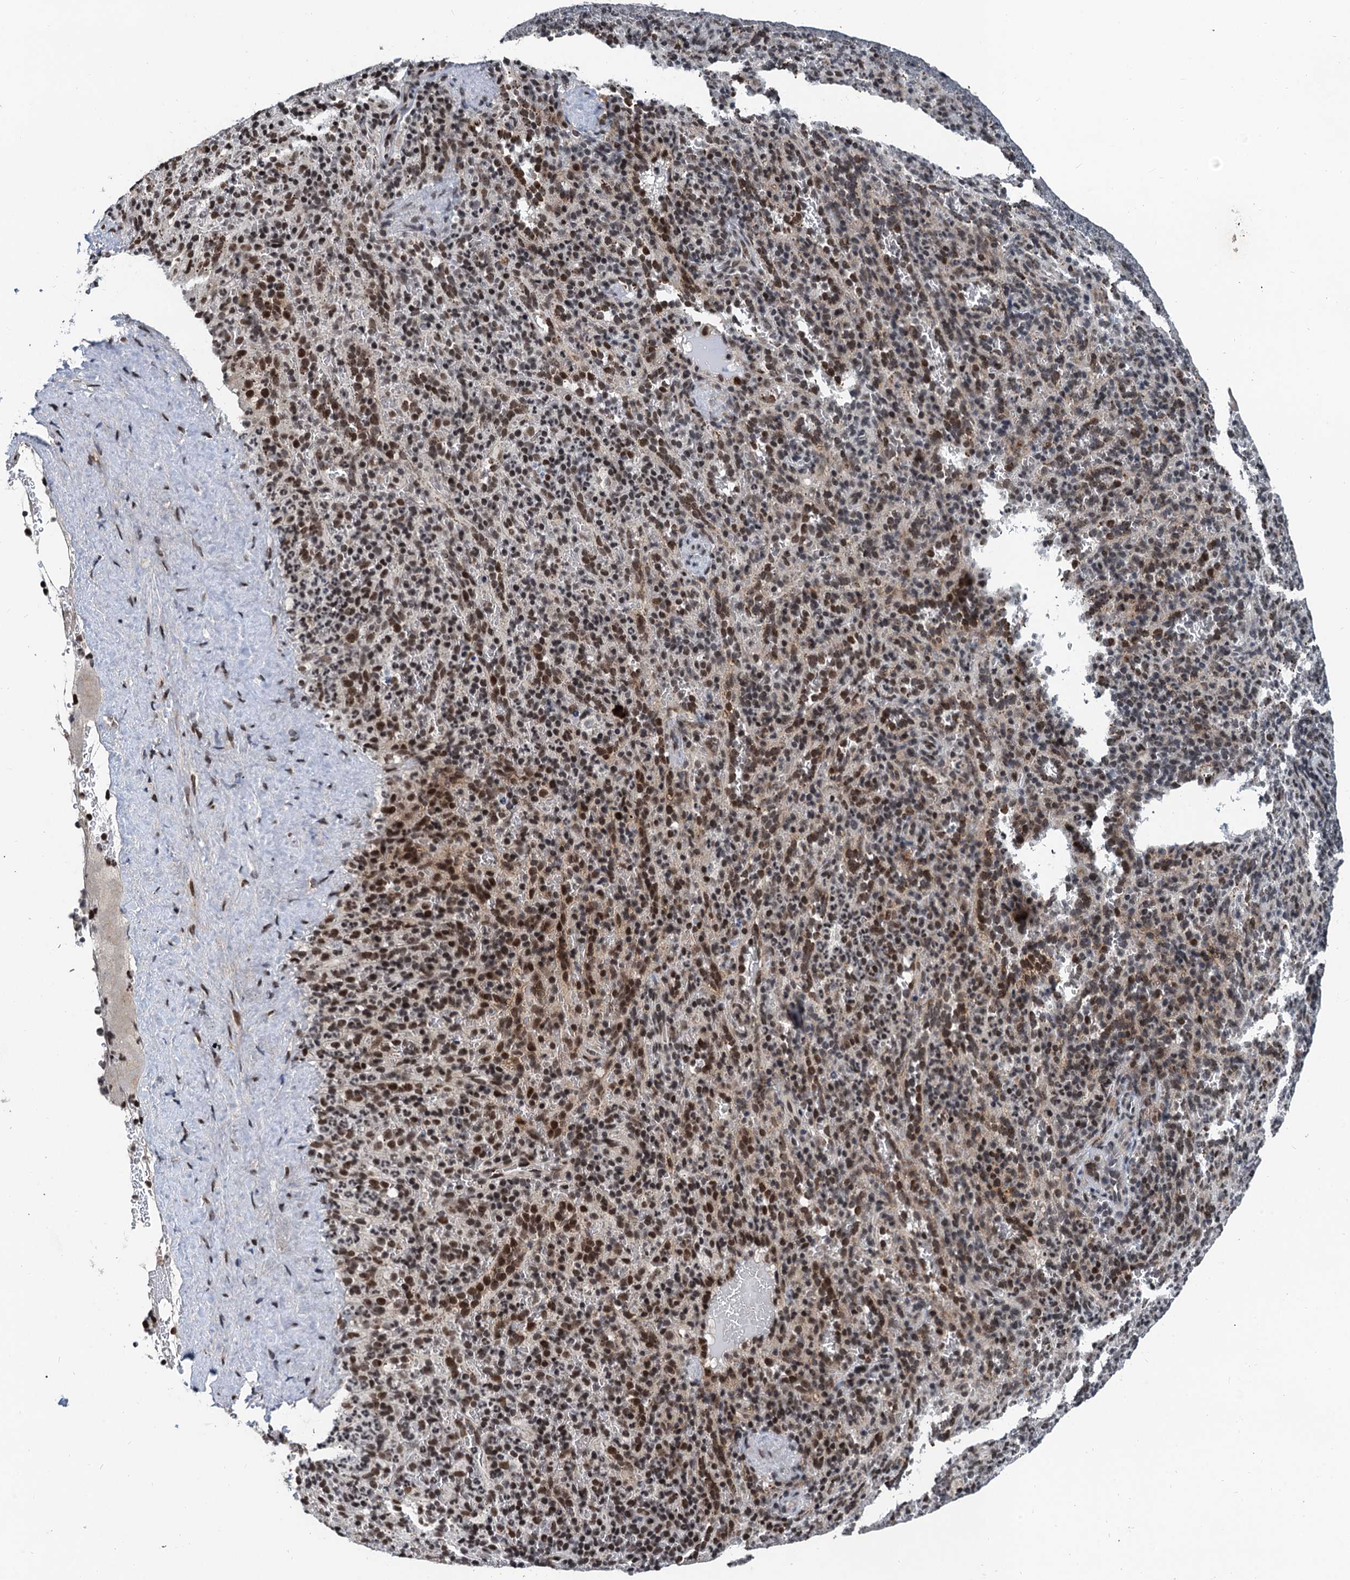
{"staining": {"intensity": "moderate", "quantity": "<25%", "location": "nuclear"}, "tissue": "spleen", "cell_type": "Cells in red pulp", "image_type": "normal", "snomed": [{"axis": "morphology", "description": "Normal tissue, NOS"}, {"axis": "topography", "description": "Spleen"}], "caption": "Immunohistochemistry (IHC) photomicrograph of benign spleen: human spleen stained using immunohistochemistry (IHC) reveals low levels of moderate protein expression localized specifically in the nuclear of cells in red pulp, appearing as a nuclear brown color.", "gene": "FAM217B", "patient": {"sex": "female", "age": 21}}